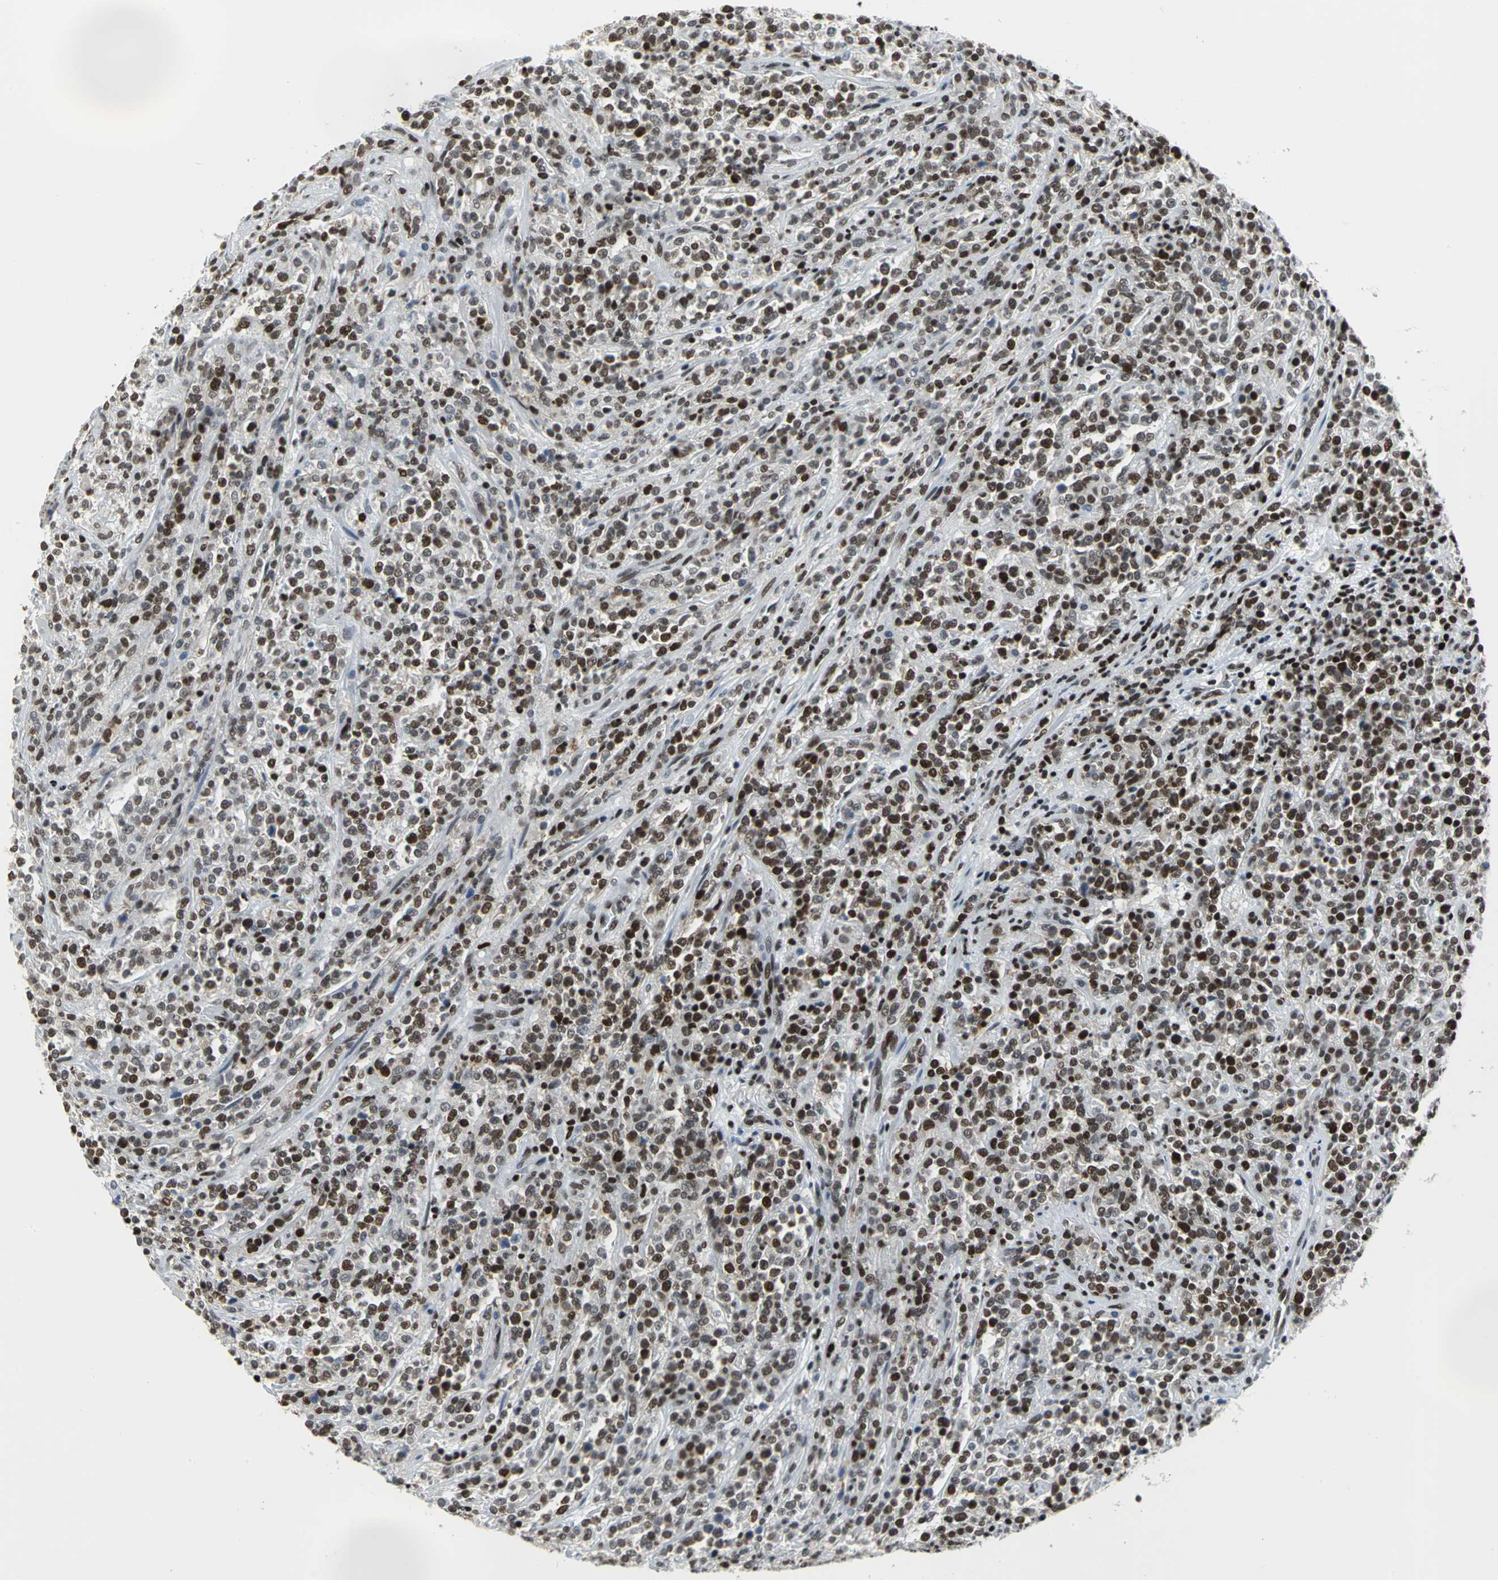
{"staining": {"intensity": "strong", "quantity": ">75%", "location": "nuclear"}, "tissue": "lymphoma", "cell_type": "Tumor cells", "image_type": "cancer", "snomed": [{"axis": "morphology", "description": "Malignant lymphoma, non-Hodgkin's type, High grade"}, {"axis": "topography", "description": "Soft tissue"}], "caption": "Immunohistochemistry (IHC) (DAB) staining of high-grade malignant lymphoma, non-Hodgkin's type demonstrates strong nuclear protein expression in about >75% of tumor cells.", "gene": "HNRNPD", "patient": {"sex": "male", "age": 18}}